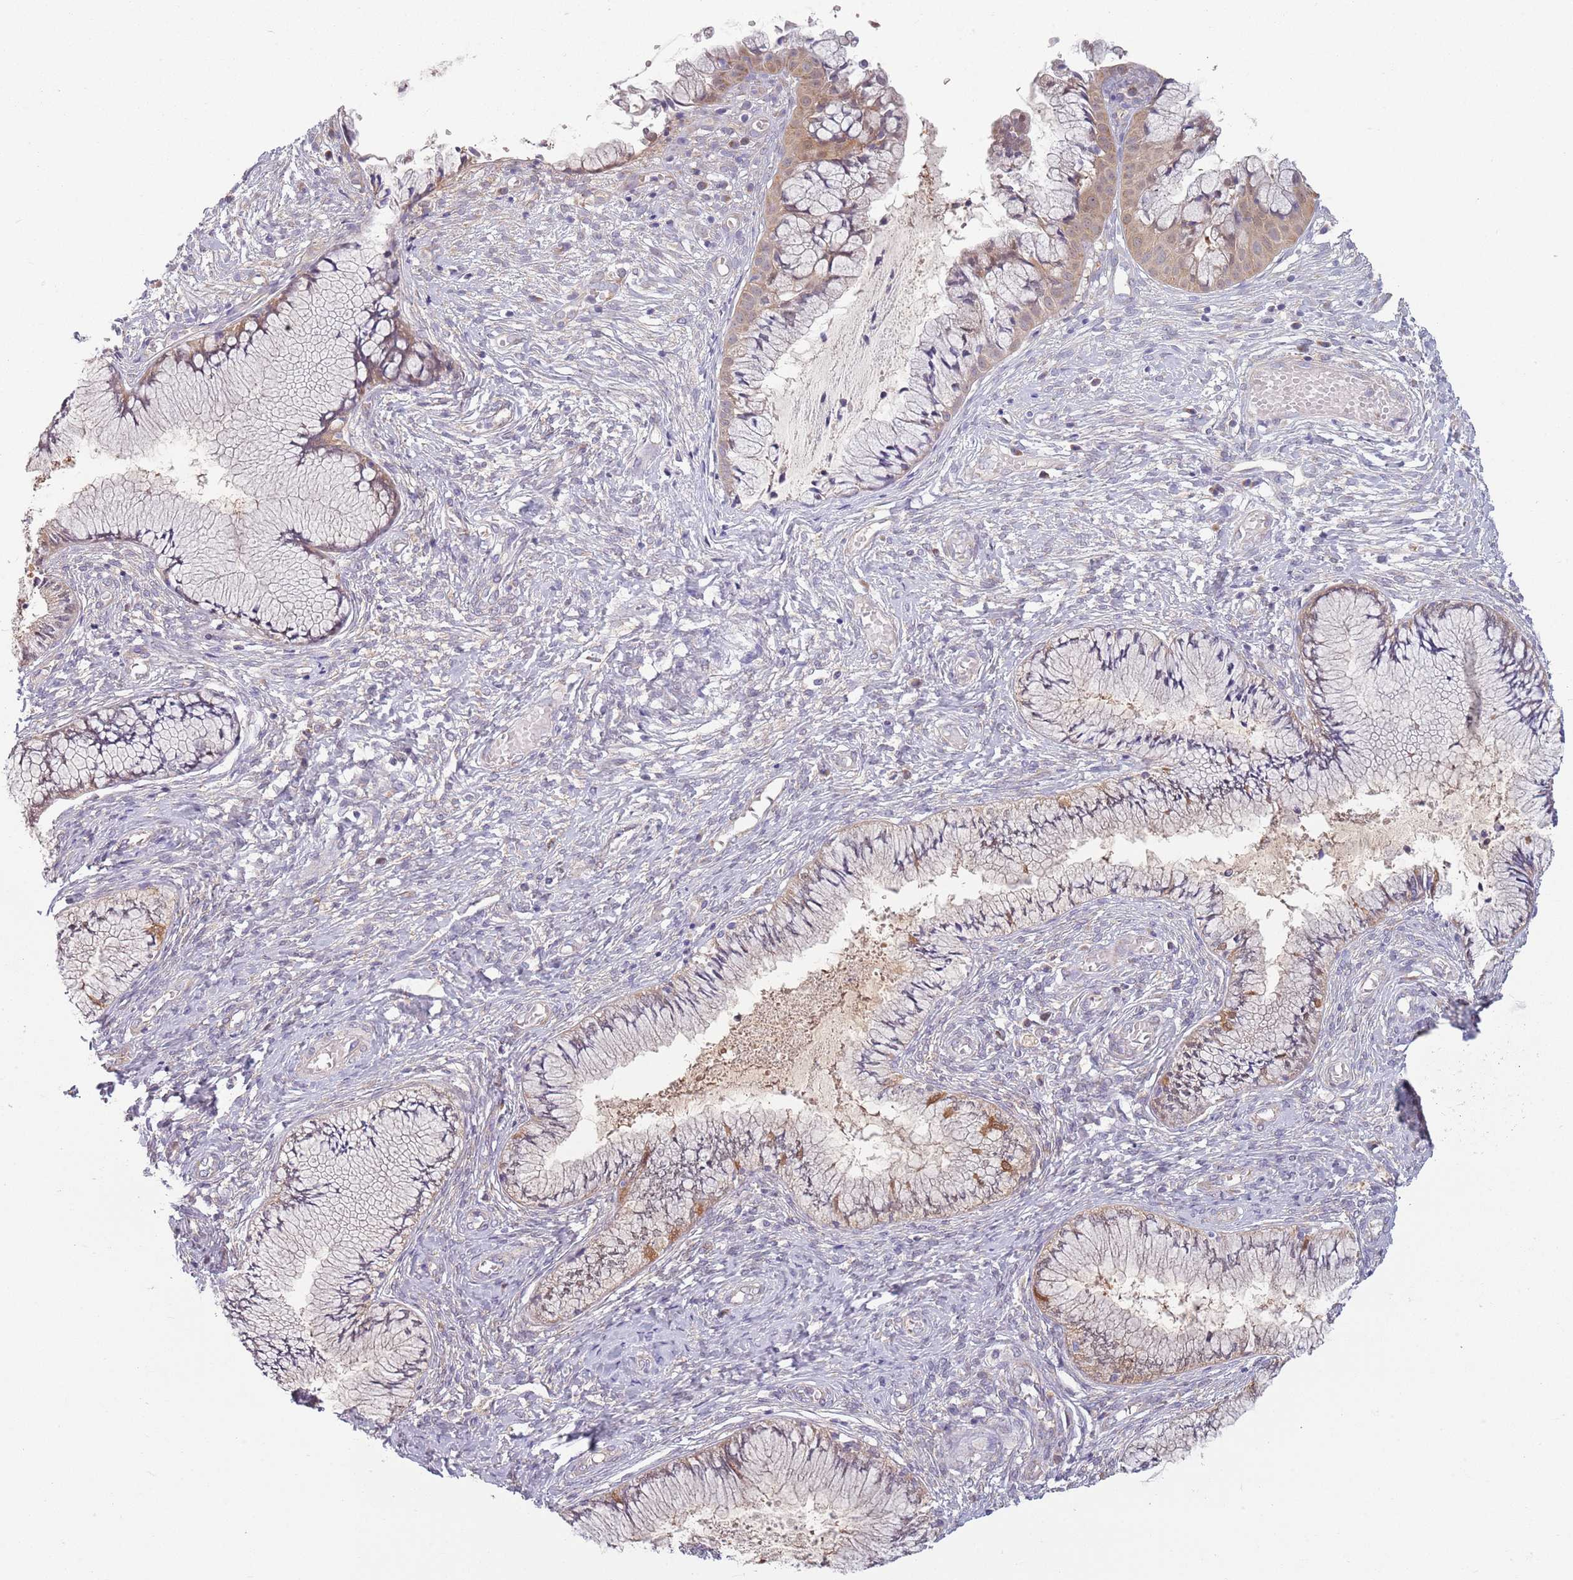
{"staining": {"intensity": "moderate", "quantity": "<25%", "location": "cytoplasmic/membranous"}, "tissue": "cervix", "cell_type": "Glandular cells", "image_type": "normal", "snomed": [{"axis": "morphology", "description": "Normal tissue, NOS"}, {"axis": "topography", "description": "Cervix"}], "caption": "A micrograph of cervix stained for a protein exhibits moderate cytoplasmic/membranous brown staining in glandular cells. Immunohistochemistry stains the protein in brown and the nuclei are stained blue.", "gene": "COQ5", "patient": {"sex": "female", "age": 42}}